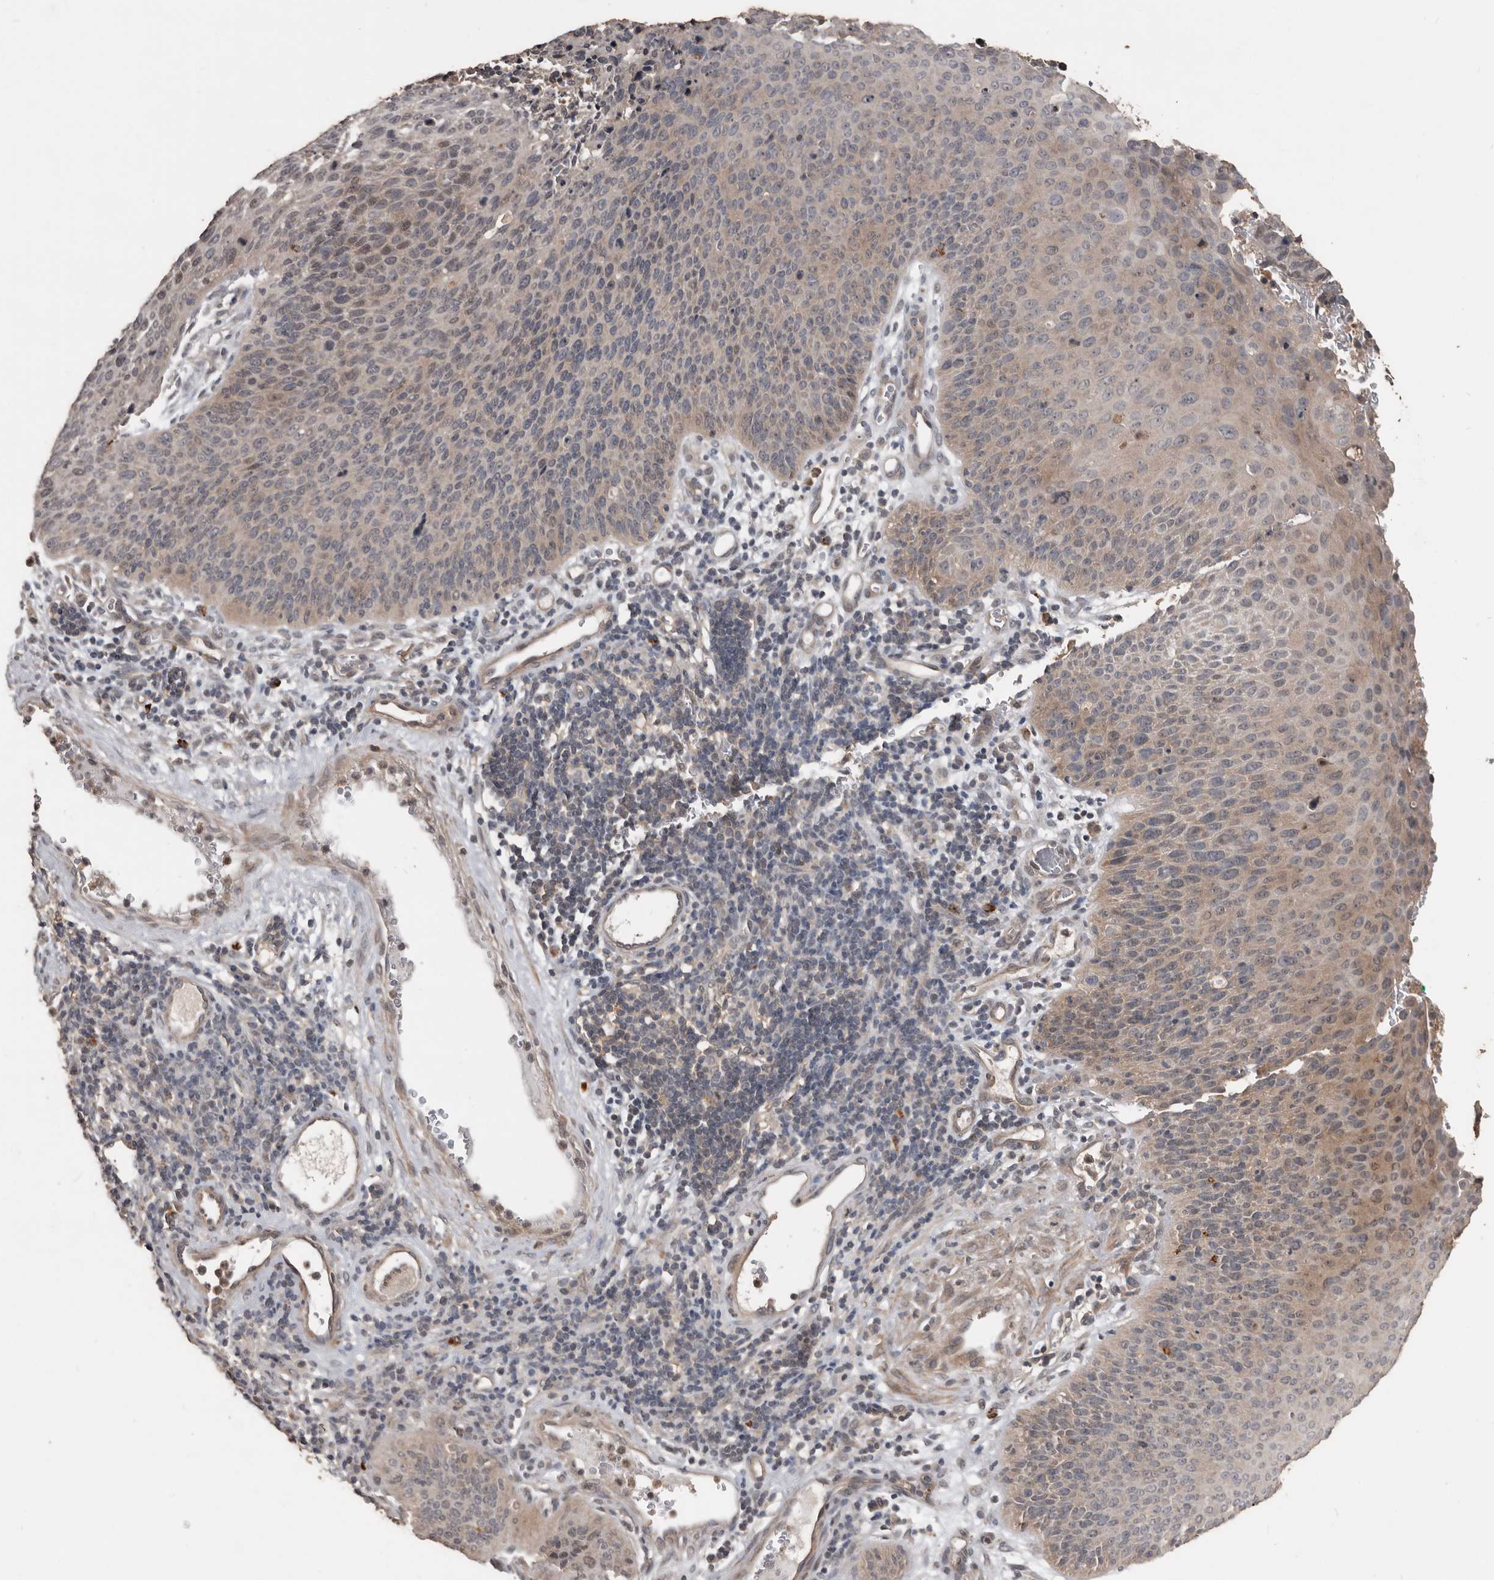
{"staining": {"intensity": "weak", "quantity": "25%-75%", "location": "cytoplasmic/membranous,nuclear"}, "tissue": "cervical cancer", "cell_type": "Tumor cells", "image_type": "cancer", "snomed": [{"axis": "morphology", "description": "Squamous cell carcinoma, NOS"}, {"axis": "topography", "description": "Cervix"}], "caption": "This micrograph exhibits squamous cell carcinoma (cervical) stained with immunohistochemistry (IHC) to label a protein in brown. The cytoplasmic/membranous and nuclear of tumor cells show weak positivity for the protein. Nuclei are counter-stained blue.", "gene": "BAMBI", "patient": {"sex": "female", "age": 55}}